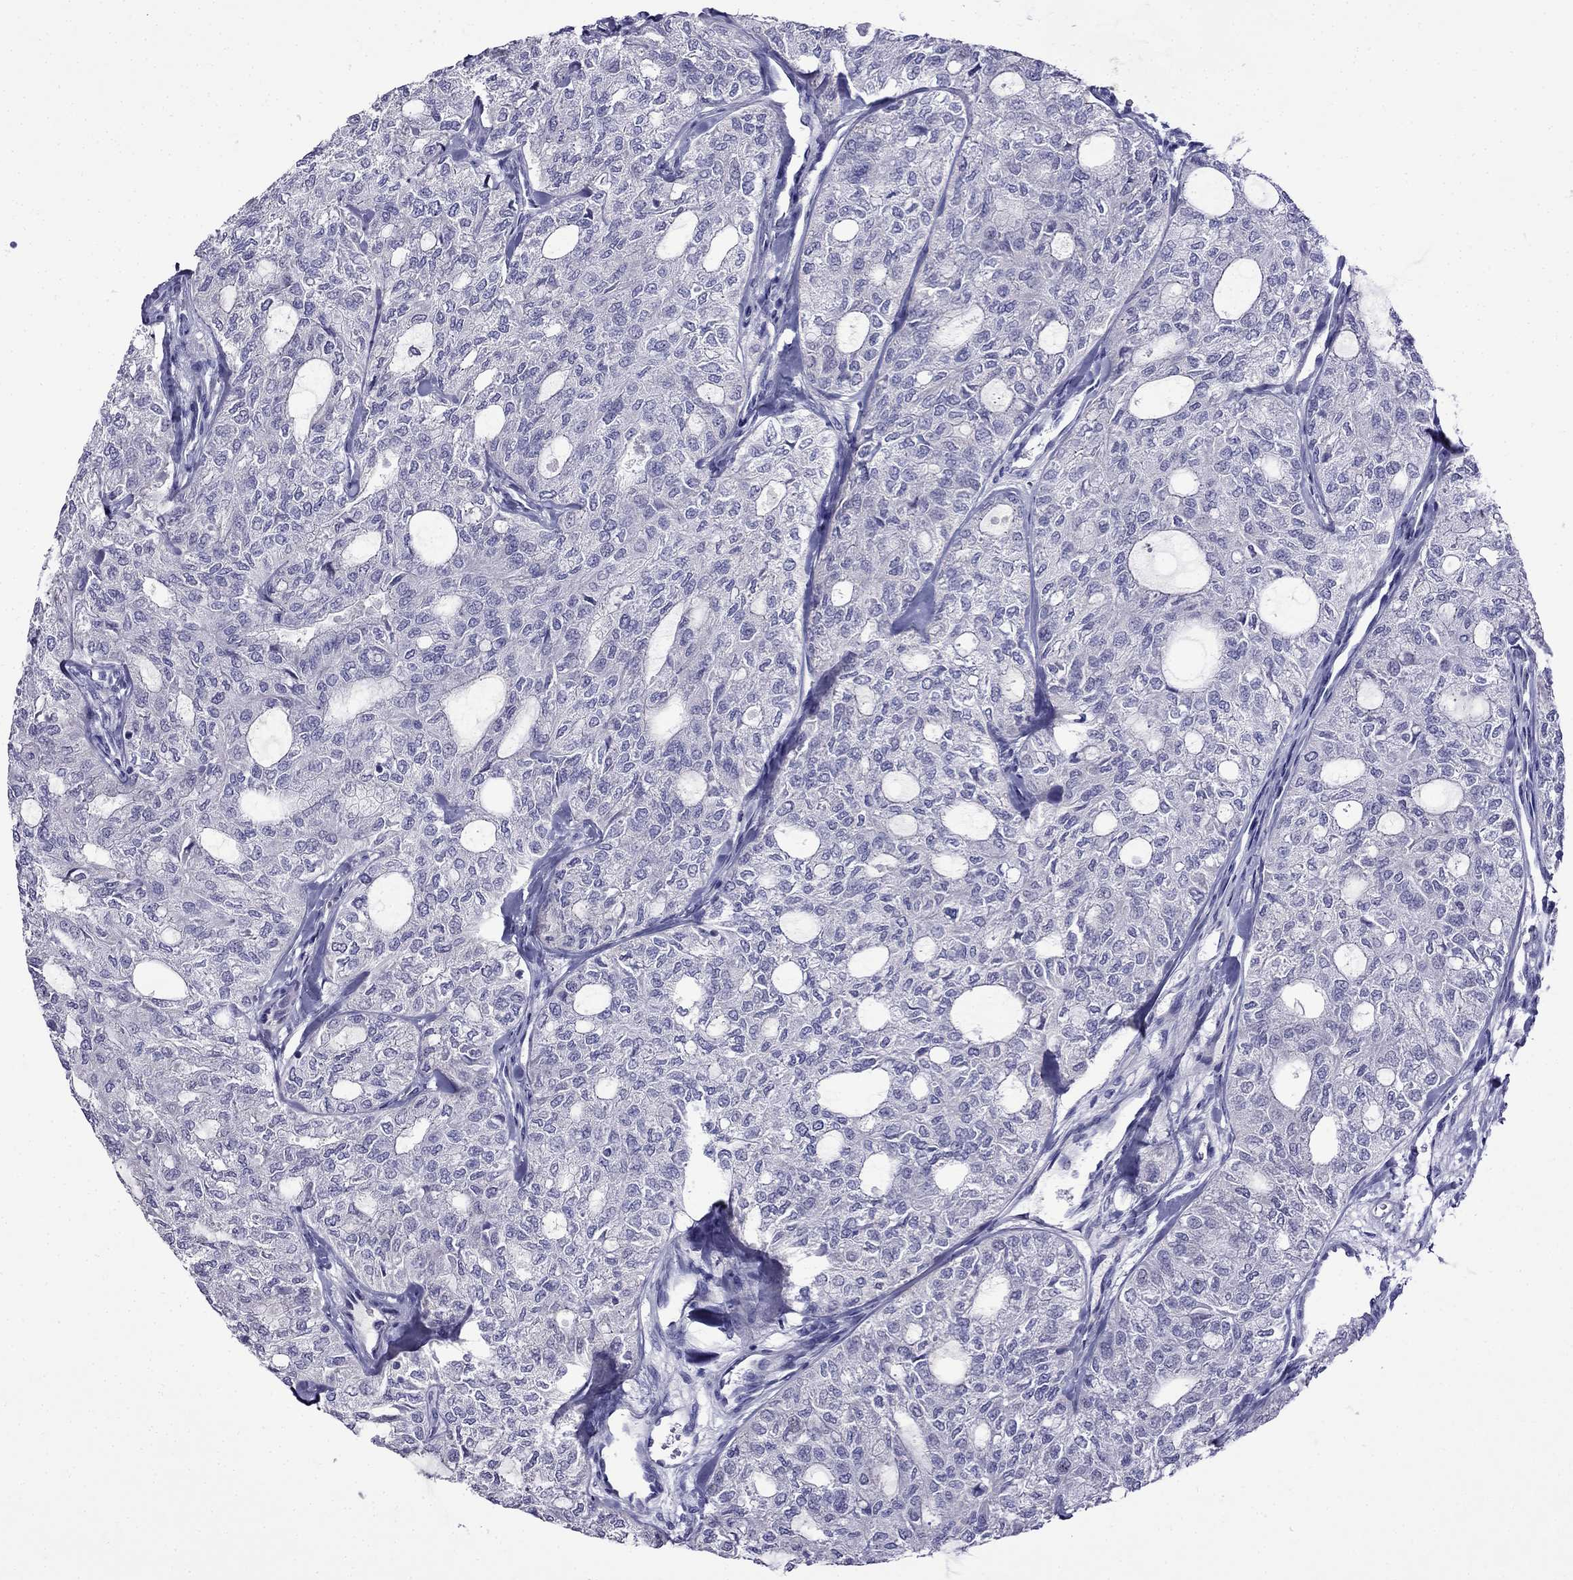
{"staining": {"intensity": "negative", "quantity": "none", "location": "none"}, "tissue": "thyroid cancer", "cell_type": "Tumor cells", "image_type": "cancer", "snomed": [{"axis": "morphology", "description": "Follicular adenoma carcinoma, NOS"}, {"axis": "topography", "description": "Thyroid gland"}], "caption": "IHC image of human thyroid cancer stained for a protein (brown), which reveals no expression in tumor cells.", "gene": "PATE1", "patient": {"sex": "male", "age": 75}}